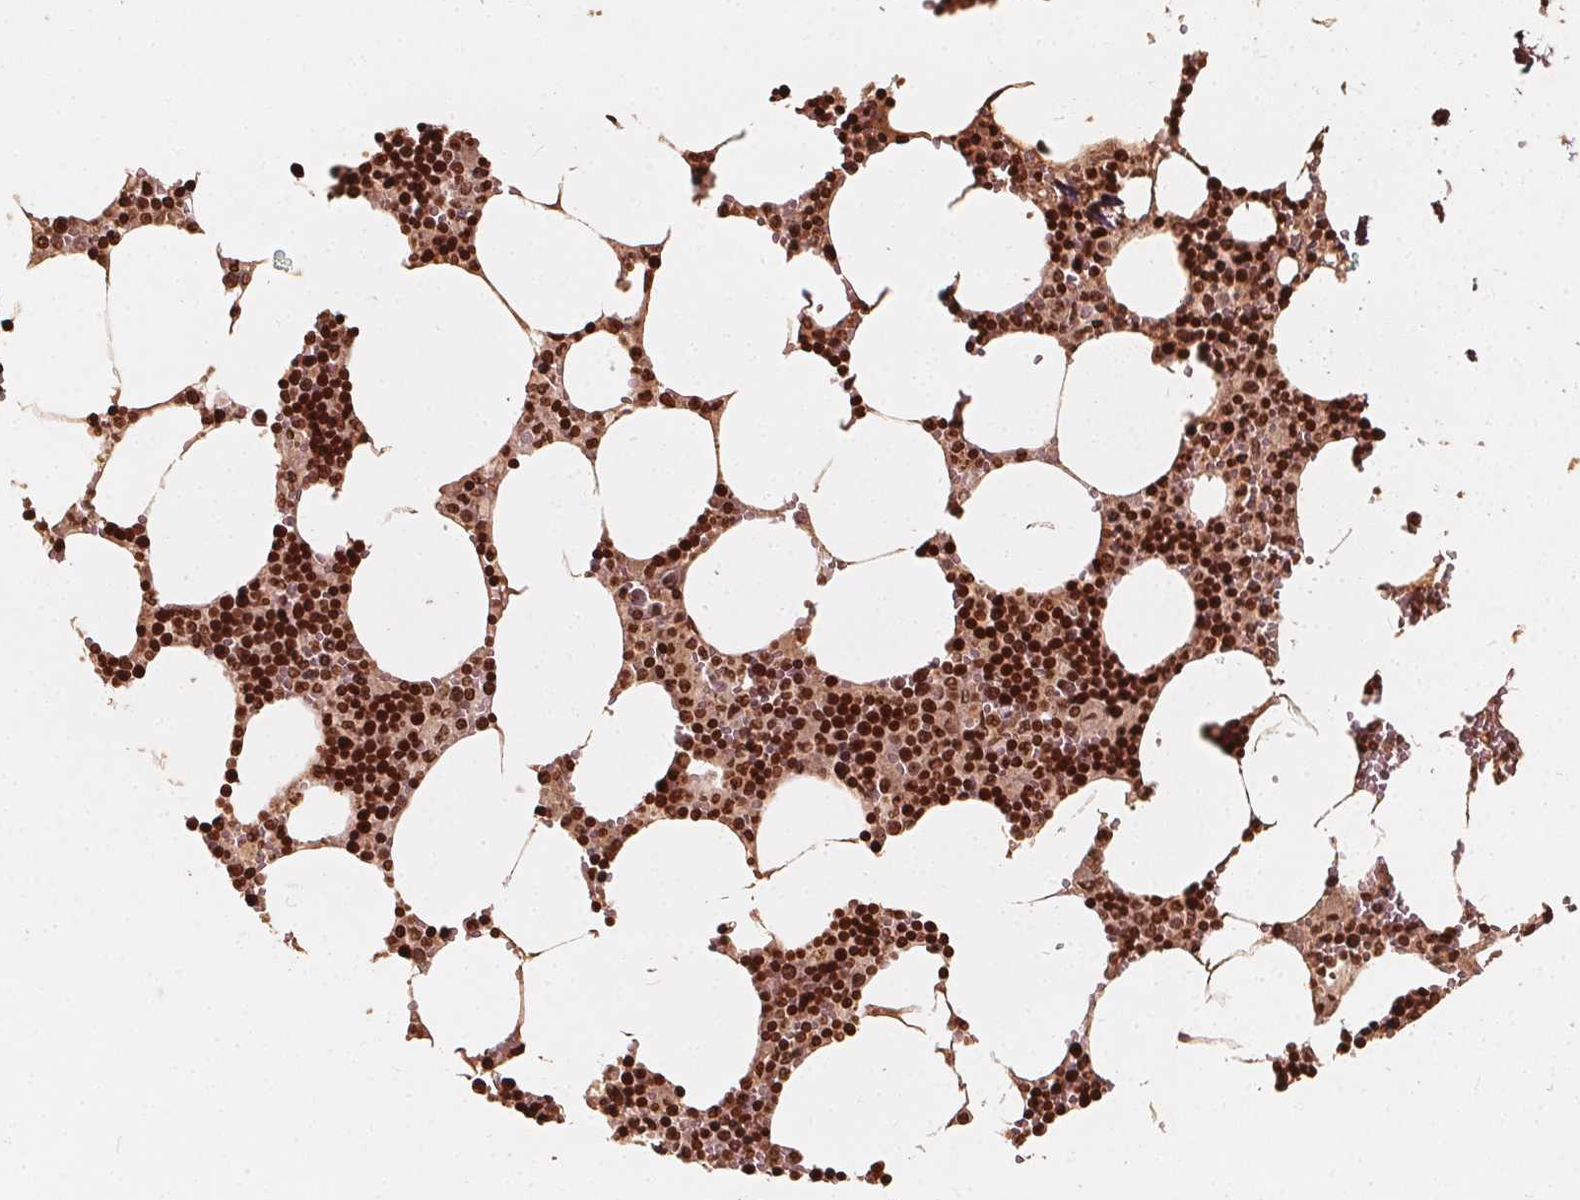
{"staining": {"intensity": "strong", "quantity": ">75%", "location": "nuclear"}, "tissue": "bone marrow", "cell_type": "Hematopoietic cells", "image_type": "normal", "snomed": [{"axis": "morphology", "description": "Normal tissue, NOS"}, {"axis": "topography", "description": "Bone marrow"}], "caption": "Immunohistochemical staining of benign human bone marrow displays strong nuclear protein positivity in about >75% of hematopoietic cells.", "gene": "H3C14", "patient": {"sex": "male", "age": 54}}